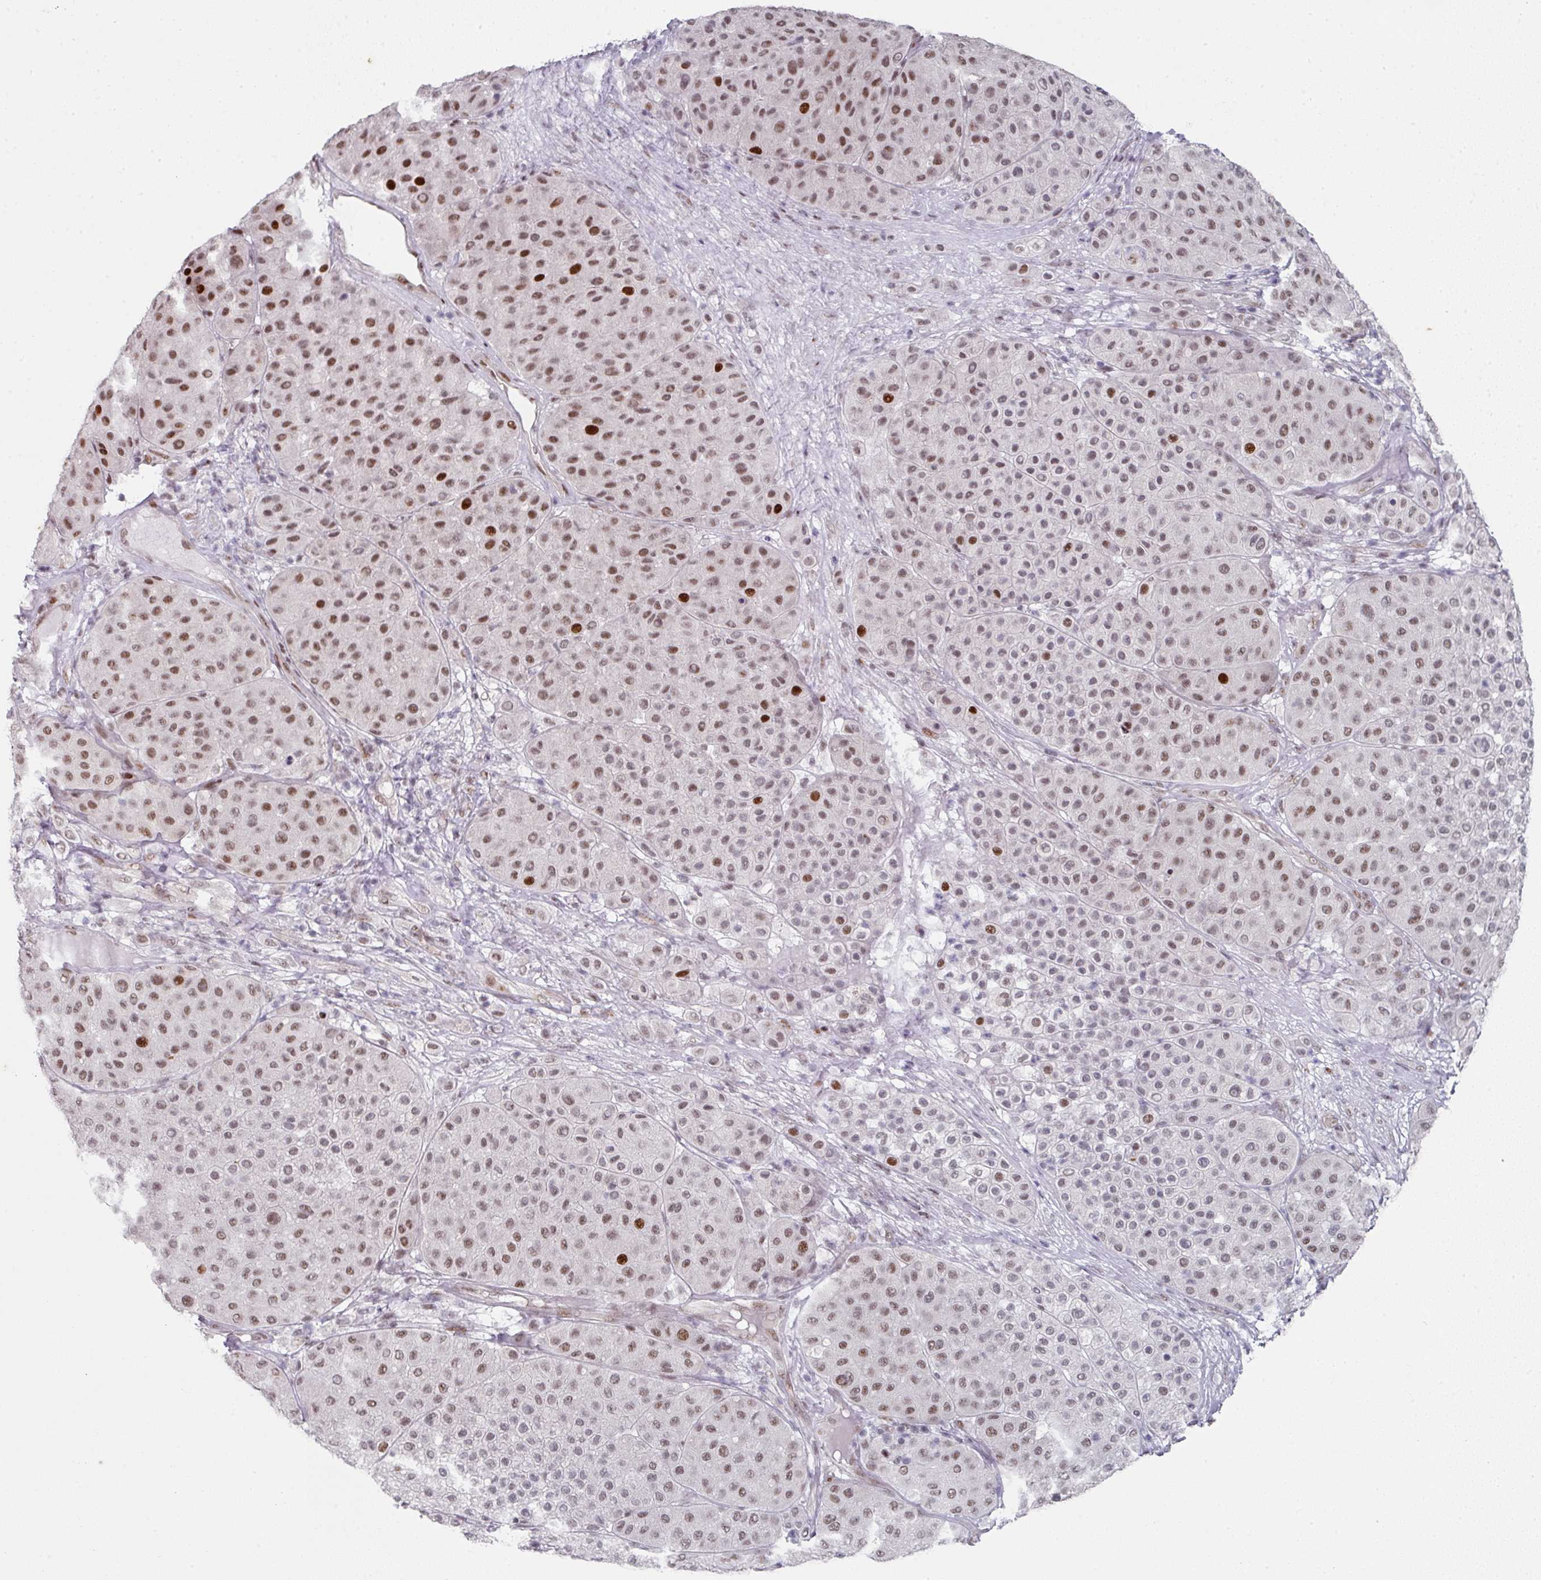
{"staining": {"intensity": "strong", "quantity": "25%-75%", "location": "nuclear"}, "tissue": "melanoma", "cell_type": "Tumor cells", "image_type": "cancer", "snomed": [{"axis": "morphology", "description": "Malignant melanoma, Metastatic site"}, {"axis": "topography", "description": "Smooth muscle"}], "caption": "Tumor cells demonstrate high levels of strong nuclear staining in approximately 25%-75% of cells in melanoma. The protein is shown in brown color, while the nuclei are stained blue.", "gene": "SF3B5", "patient": {"sex": "male", "age": 41}}